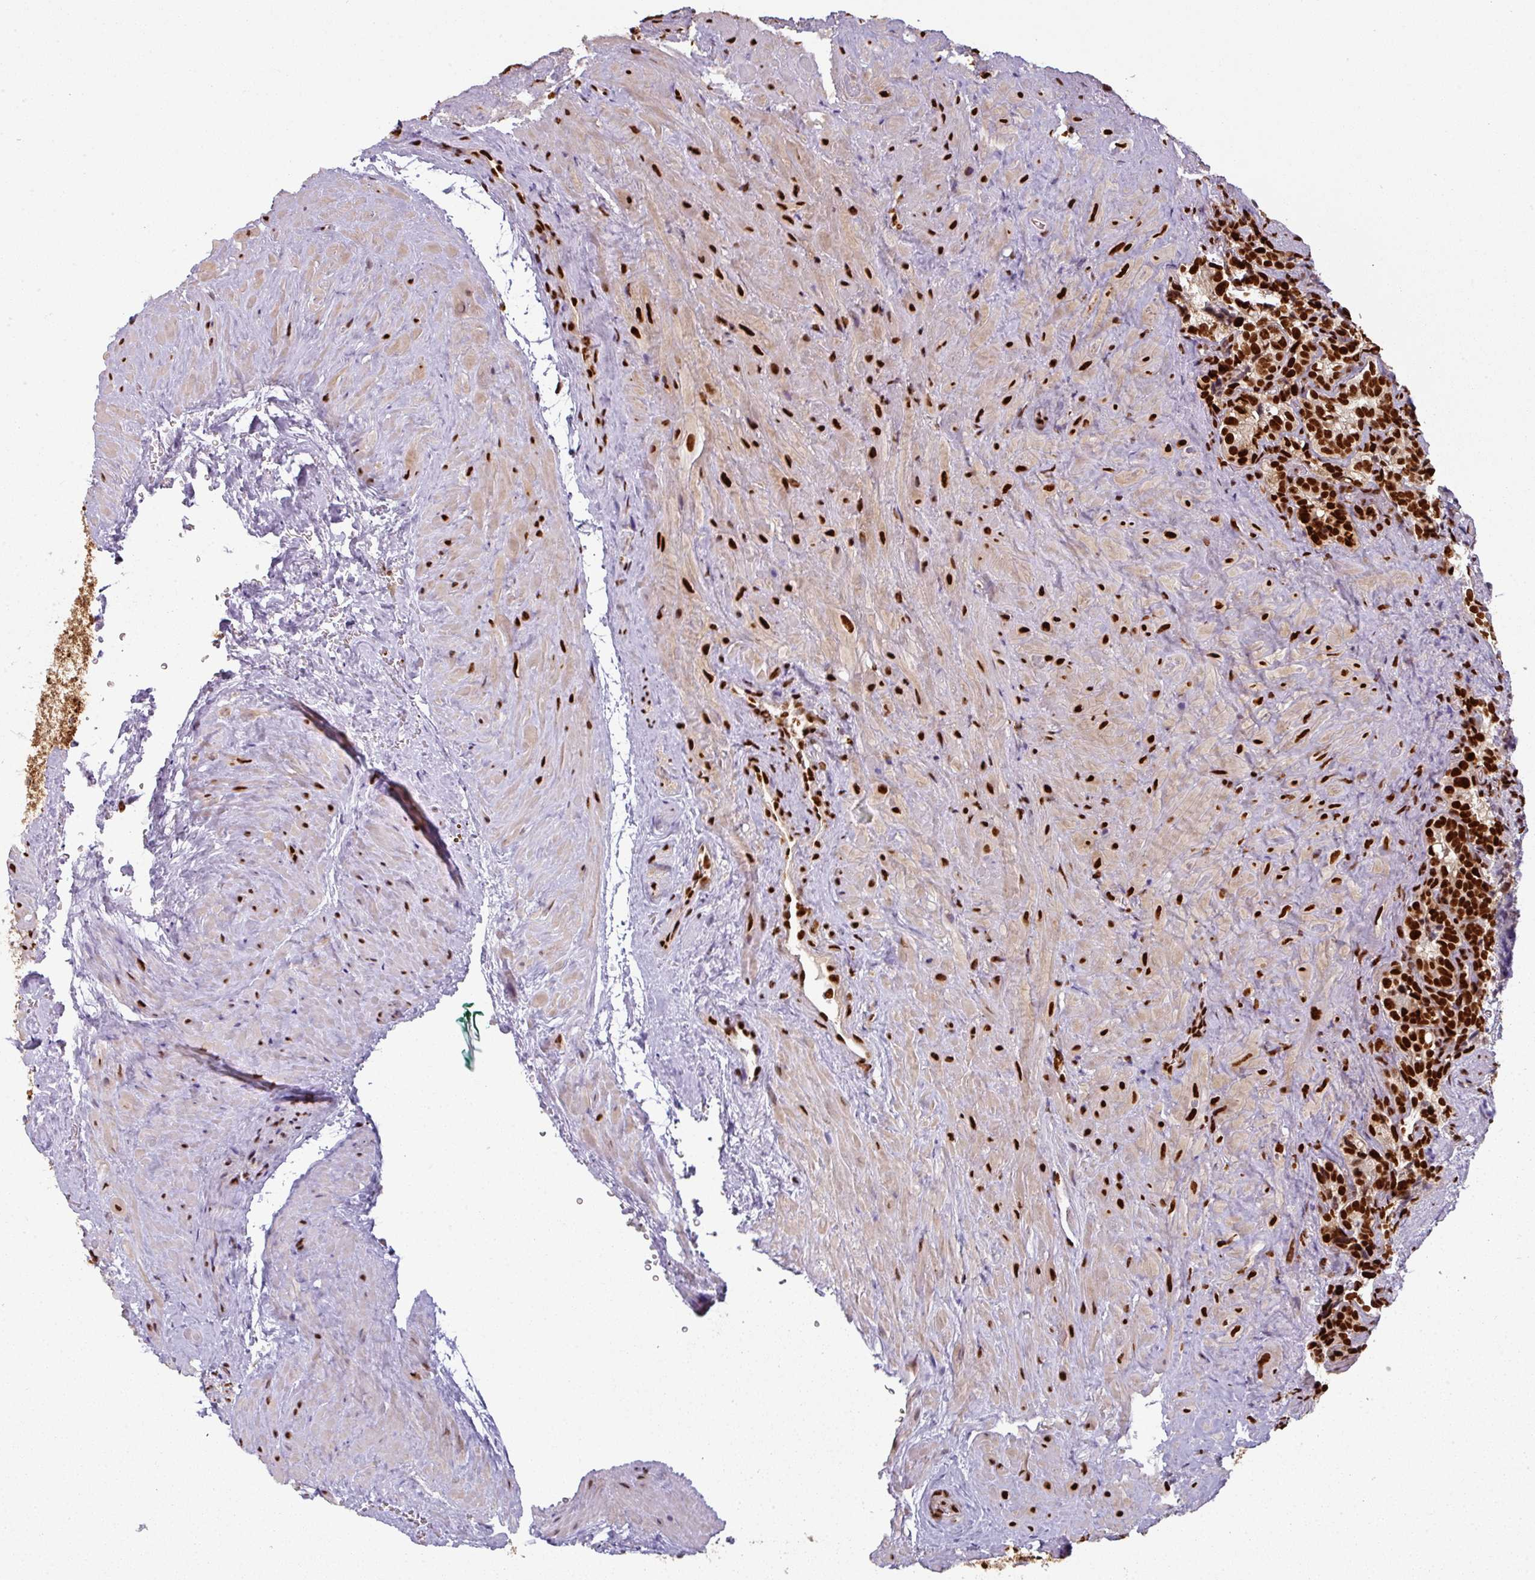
{"staining": {"intensity": "strong", "quantity": ">75%", "location": "nuclear"}, "tissue": "seminal vesicle", "cell_type": "Glandular cells", "image_type": "normal", "snomed": [{"axis": "morphology", "description": "Normal tissue, NOS"}, {"axis": "topography", "description": "Seminal veicle"}], "caption": "Immunohistochemistry (IHC) (DAB) staining of normal seminal vesicle demonstrates strong nuclear protein expression in approximately >75% of glandular cells. (DAB (3,3'-diaminobenzidine) = brown stain, brightfield microscopy at high magnification).", "gene": "SIK3", "patient": {"sex": "male", "age": 62}}